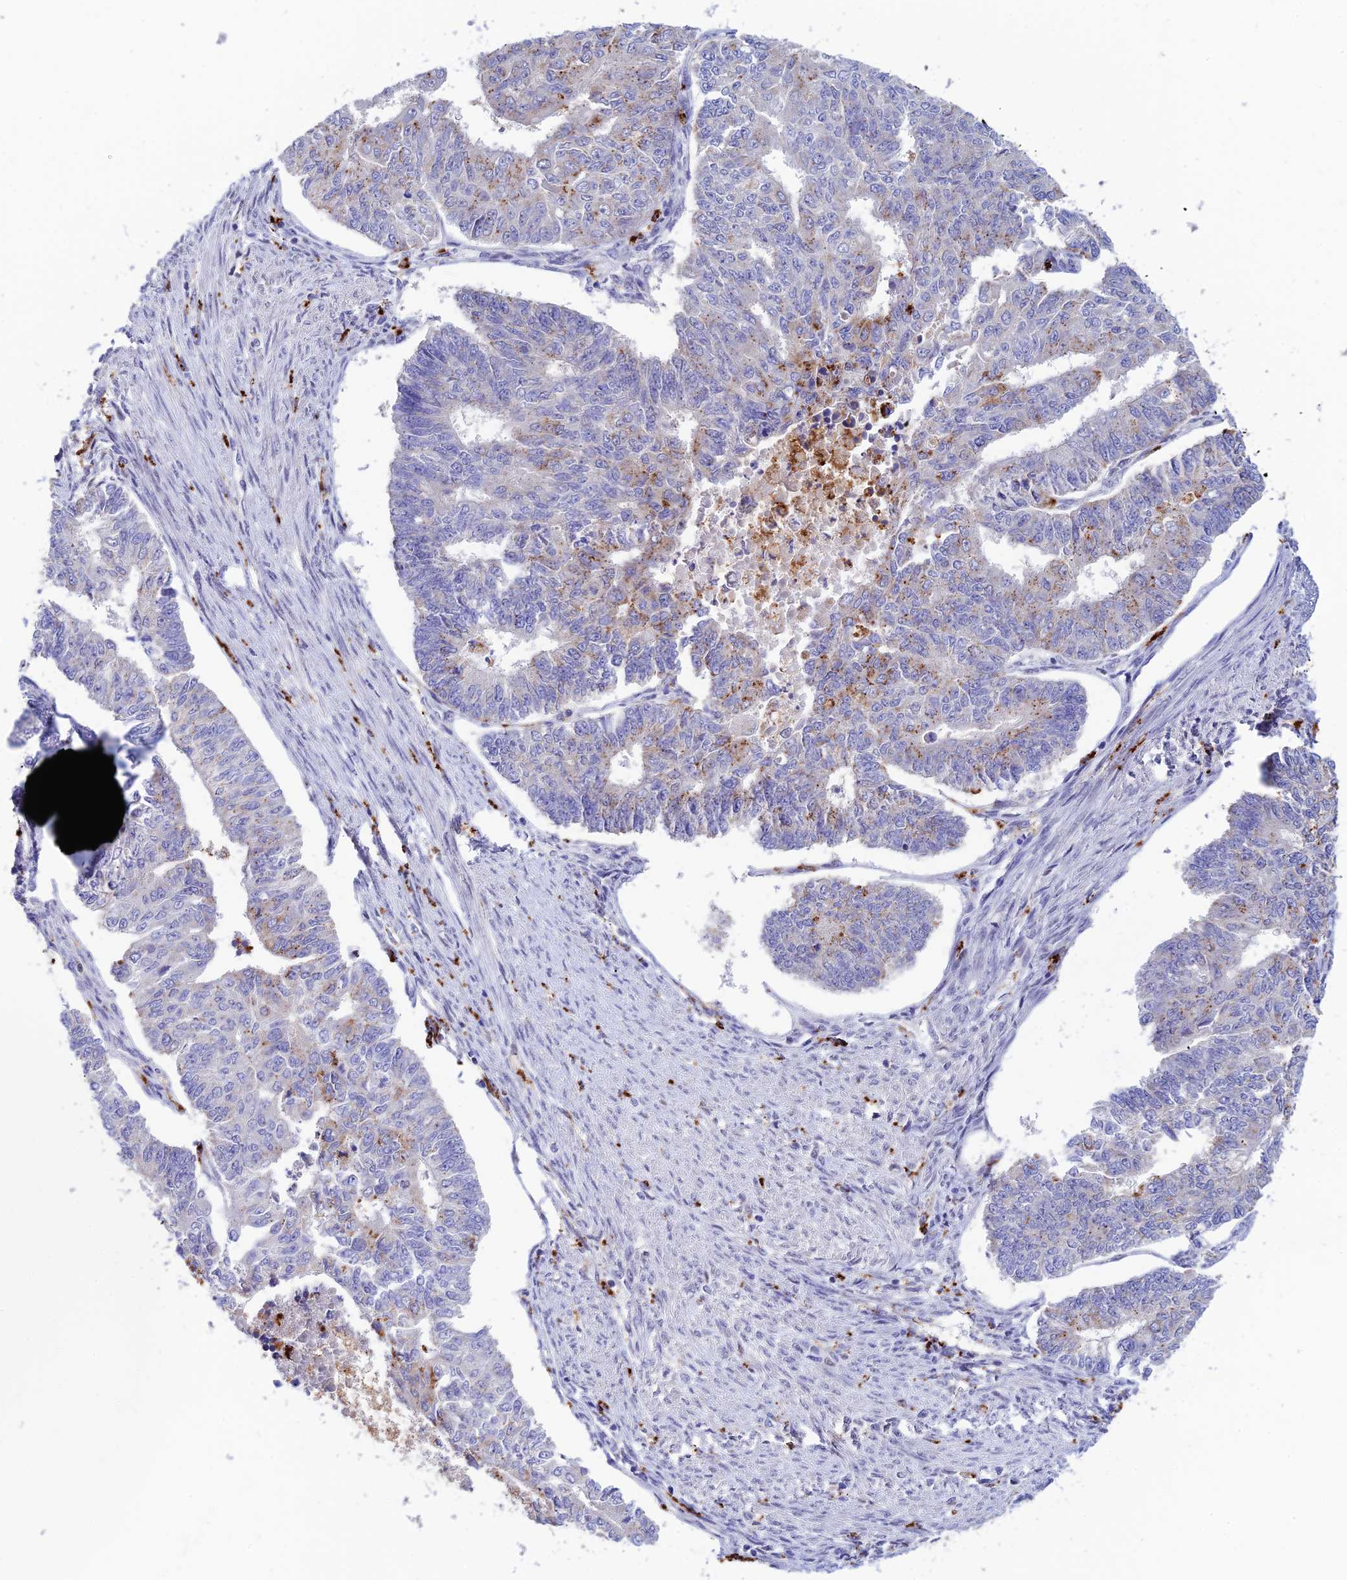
{"staining": {"intensity": "weak", "quantity": "<25%", "location": "cytoplasmic/membranous"}, "tissue": "endometrial cancer", "cell_type": "Tumor cells", "image_type": "cancer", "snomed": [{"axis": "morphology", "description": "Adenocarcinoma, NOS"}, {"axis": "topography", "description": "Endometrium"}], "caption": "A micrograph of human endometrial adenocarcinoma is negative for staining in tumor cells.", "gene": "HIC1", "patient": {"sex": "female", "age": 32}}